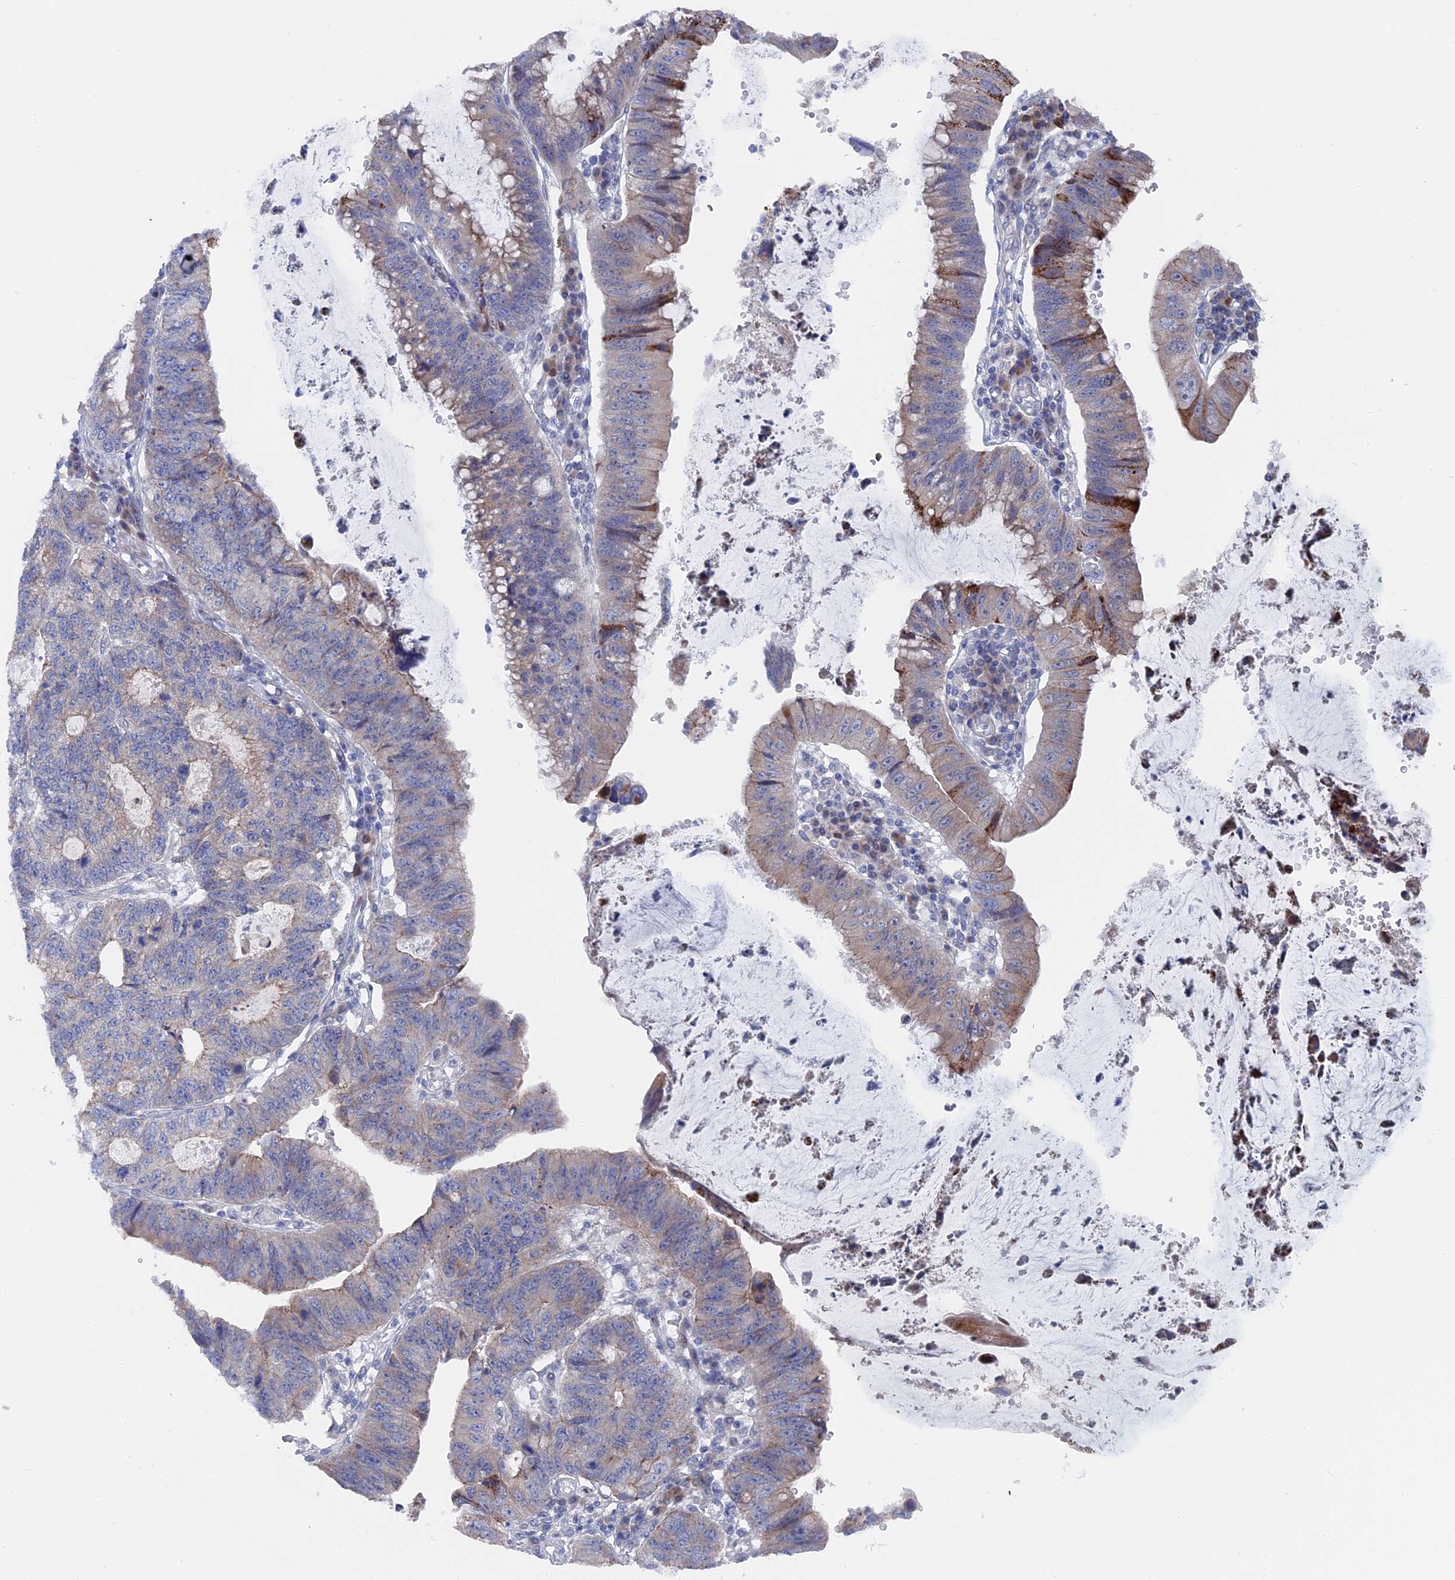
{"staining": {"intensity": "strong", "quantity": "<25%", "location": "cytoplasmic/membranous"}, "tissue": "stomach cancer", "cell_type": "Tumor cells", "image_type": "cancer", "snomed": [{"axis": "morphology", "description": "Adenocarcinoma, NOS"}, {"axis": "topography", "description": "Stomach"}], "caption": "Immunohistochemical staining of stomach cancer (adenocarcinoma) exhibits medium levels of strong cytoplasmic/membranous expression in about <25% of tumor cells.", "gene": "TMEM161A", "patient": {"sex": "male", "age": 59}}